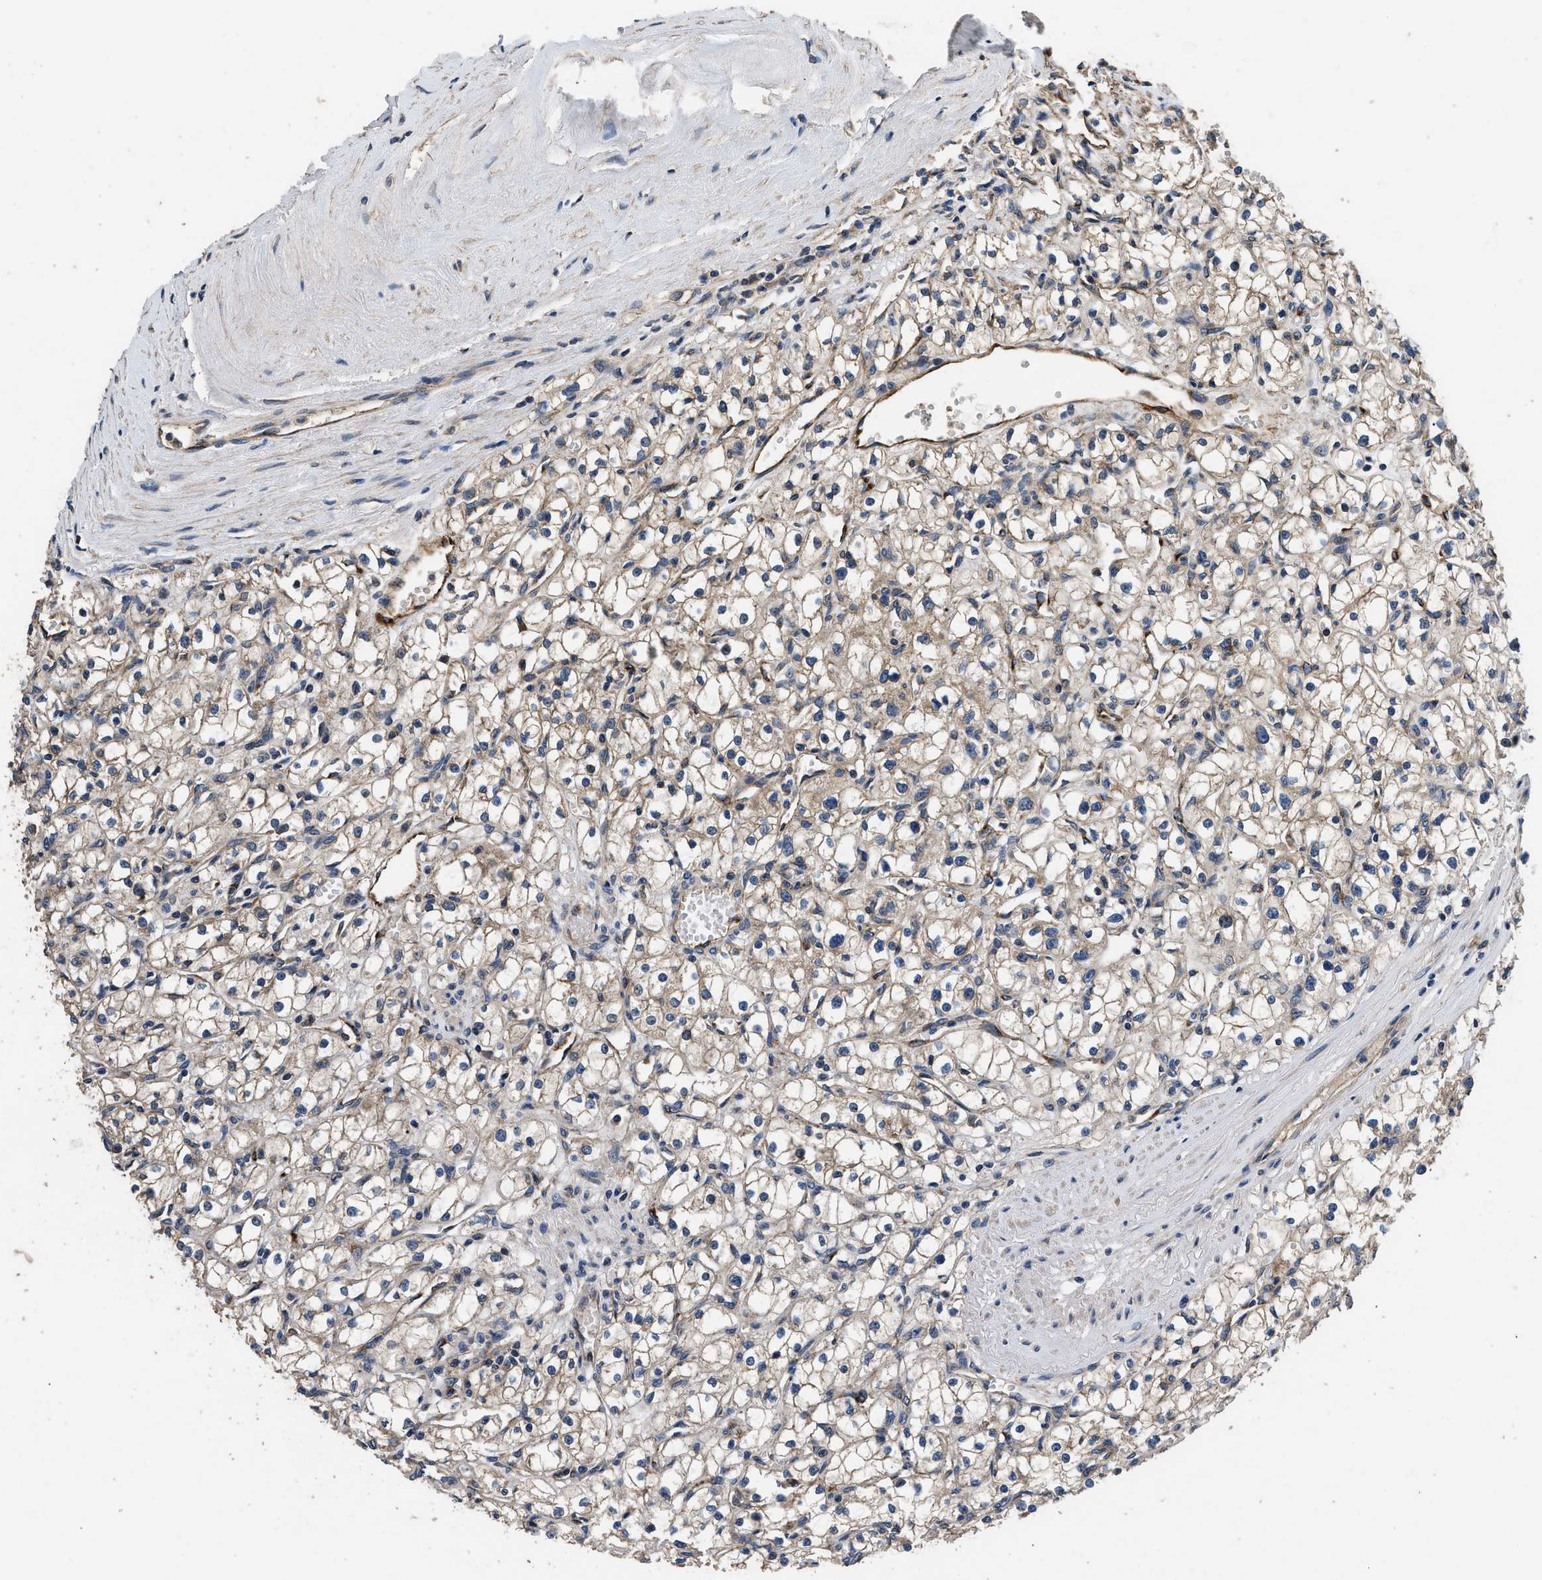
{"staining": {"intensity": "weak", "quantity": "<25%", "location": "cytoplasmic/membranous"}, "tissue": "renal cancer", "cell_type": "Tumor cells", "image_type": "cancer", "snomed": [{"axis": "morphology", "description": "Adenocarcinoma, NOS"}, {"axis": "topography", "description": "Kidney"}], "caption": "Immunohistochemistry of human renal cancer (adenocarcinoma) shows no expression in tumor cells. (DAB IHC visualized using brightfield microscopy, high magnification).", "gene": "DHRS7B", "patient": {"sex": "male", "age": 56}}